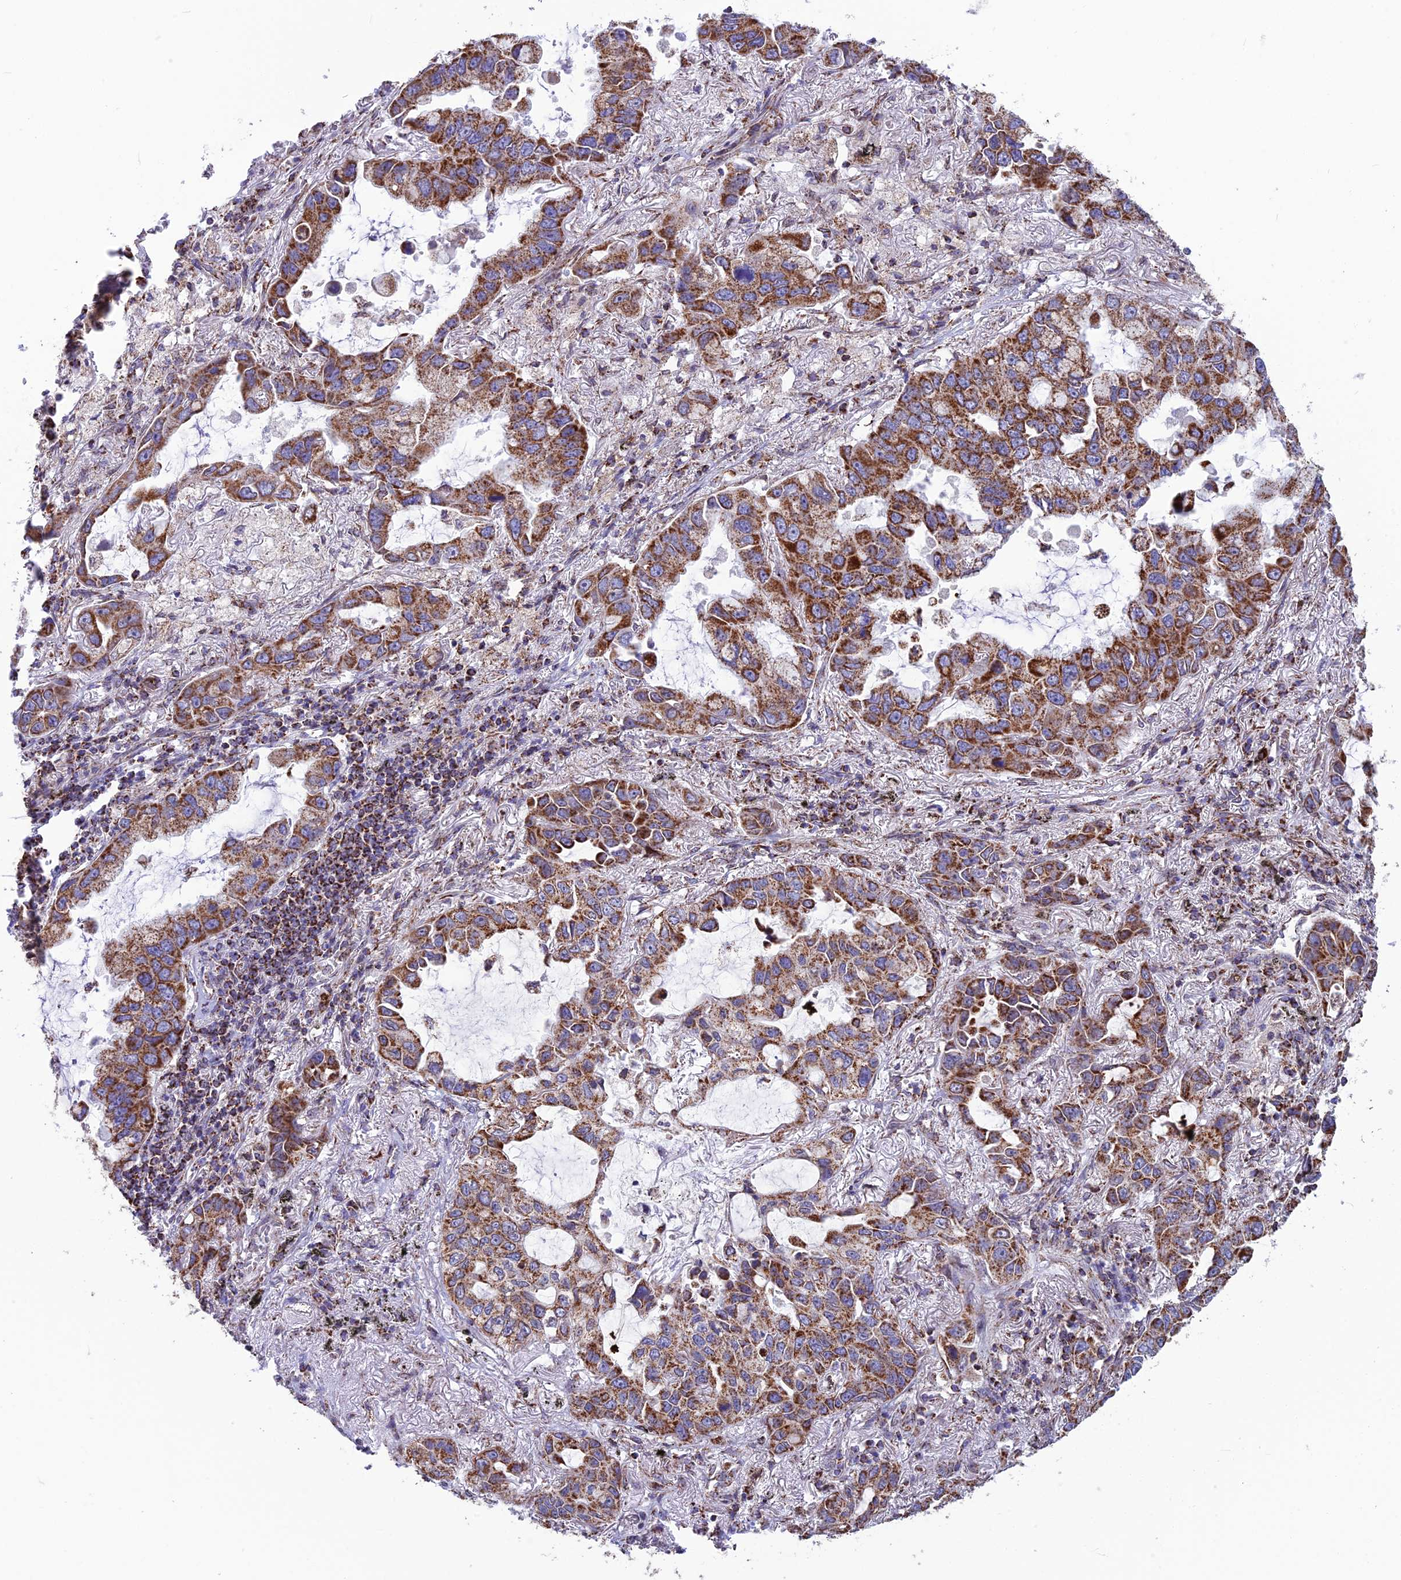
{"staining": {"intensity": "strong", "quantity": ">75%", "location": "cytoplasmic/membranous"}, "tissue": "lung cancer", "cell_type": "Tumor cells", "image_type": "cancer", "snomed": [{"axis": "morphology", "description": "Adenocarcinoma, NOS"}, {"axis": "topography", "description": "Lung"}], "caption": "Immunohistochemistry of human lung adenocarcinoma displays high levels of strong cytoplasmic/membranous positivity in about >75% of tumor cells.", "gene": "CS", "patient": {"sex": "male", "age": 64}}